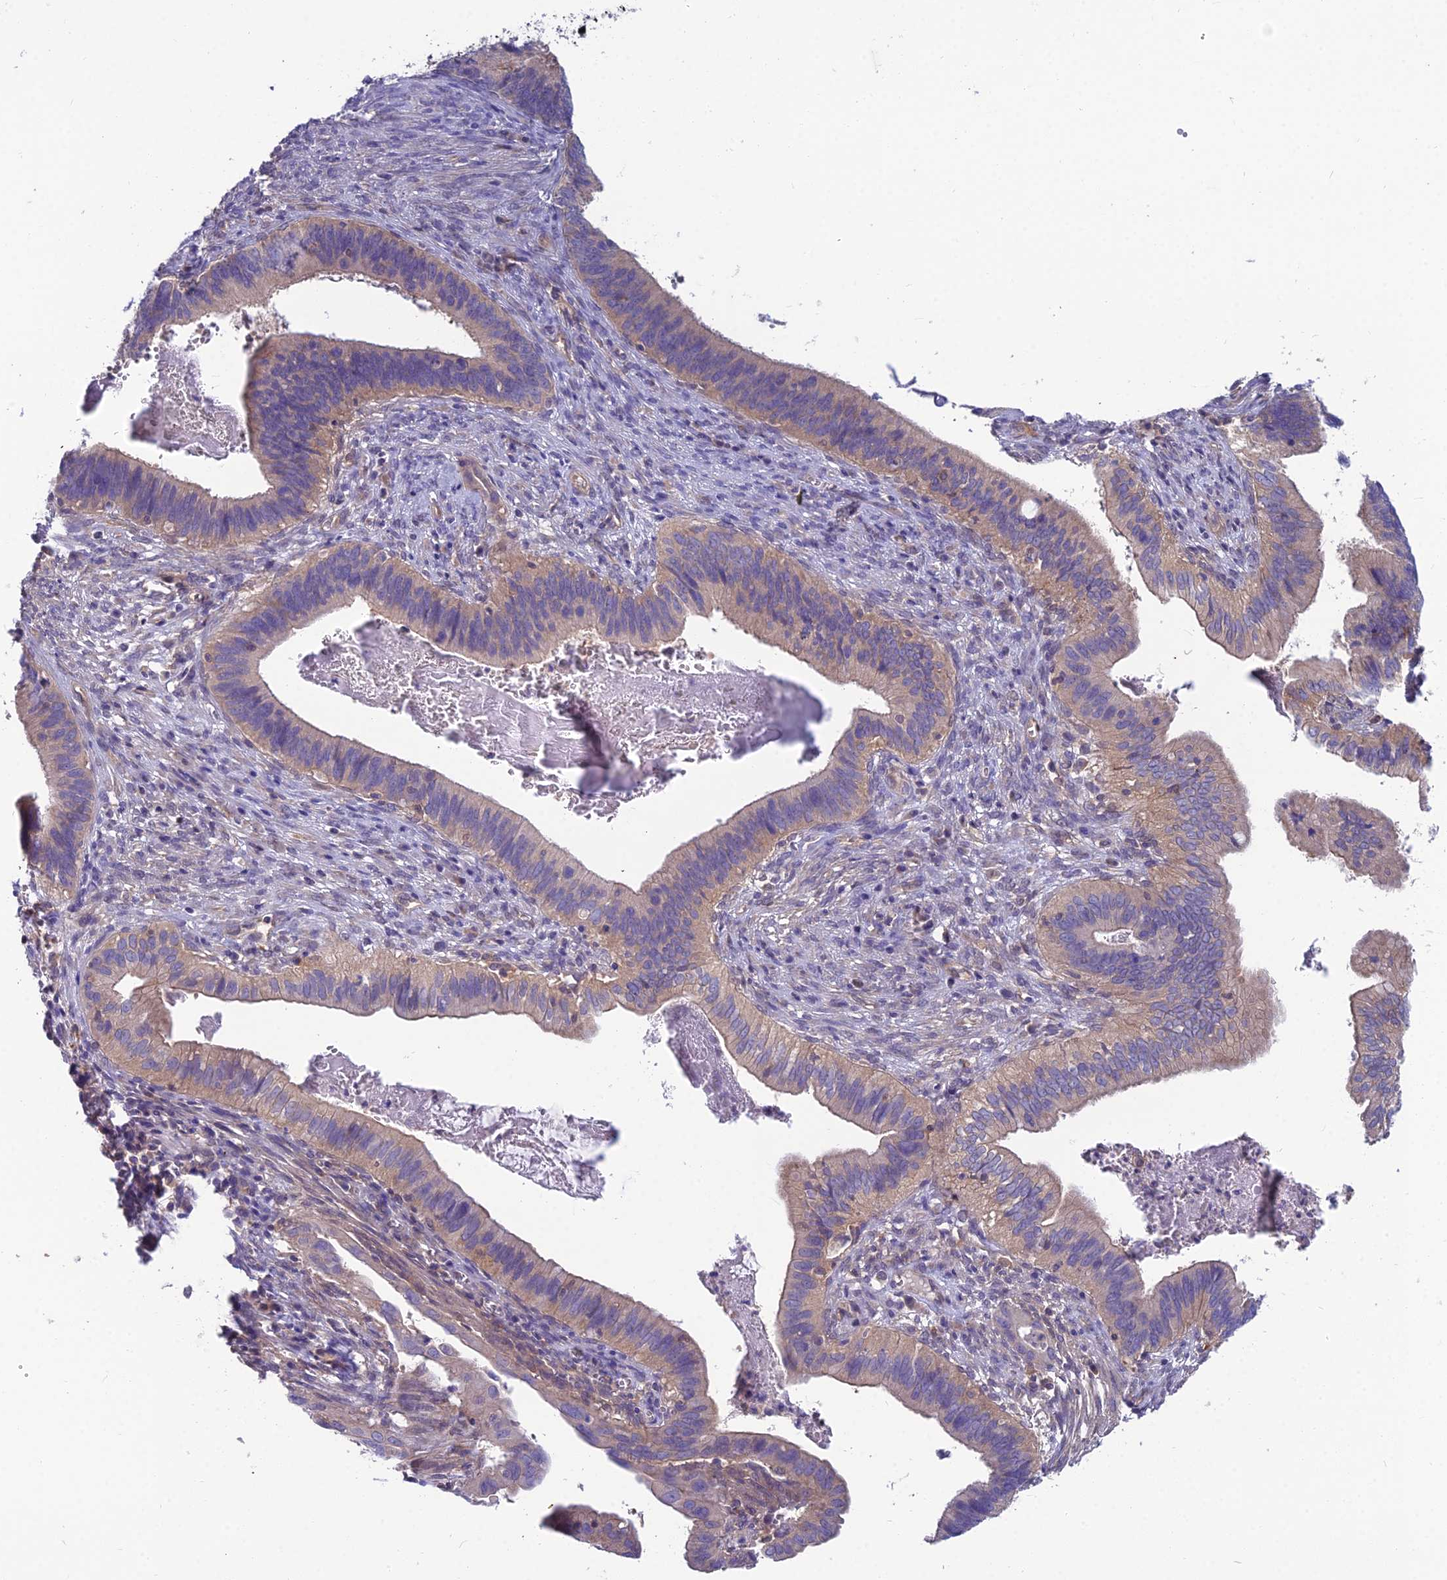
{"staining": {"intensity": "weak", "quantity": "25%-75%", "location": "cytoplasmic/membranous"}, "tissue": "cervical cancer", "cell_type": "Tumor cells", "image_type": "cancer", "snomed": [{"axis": "morphology", "description": "Adenocarcinoma, NOS"}, {"axis": "topography", "description": "Cervix"}], "caption": "There is low levels of weak cytoplasmic/membranous staining in tumor cells of cervical adenocarcinoma, as demonstrated by immunohistochemical staining (brown color).", "gene": "MVD", "patient": {"sex": "female", "age": 42}}